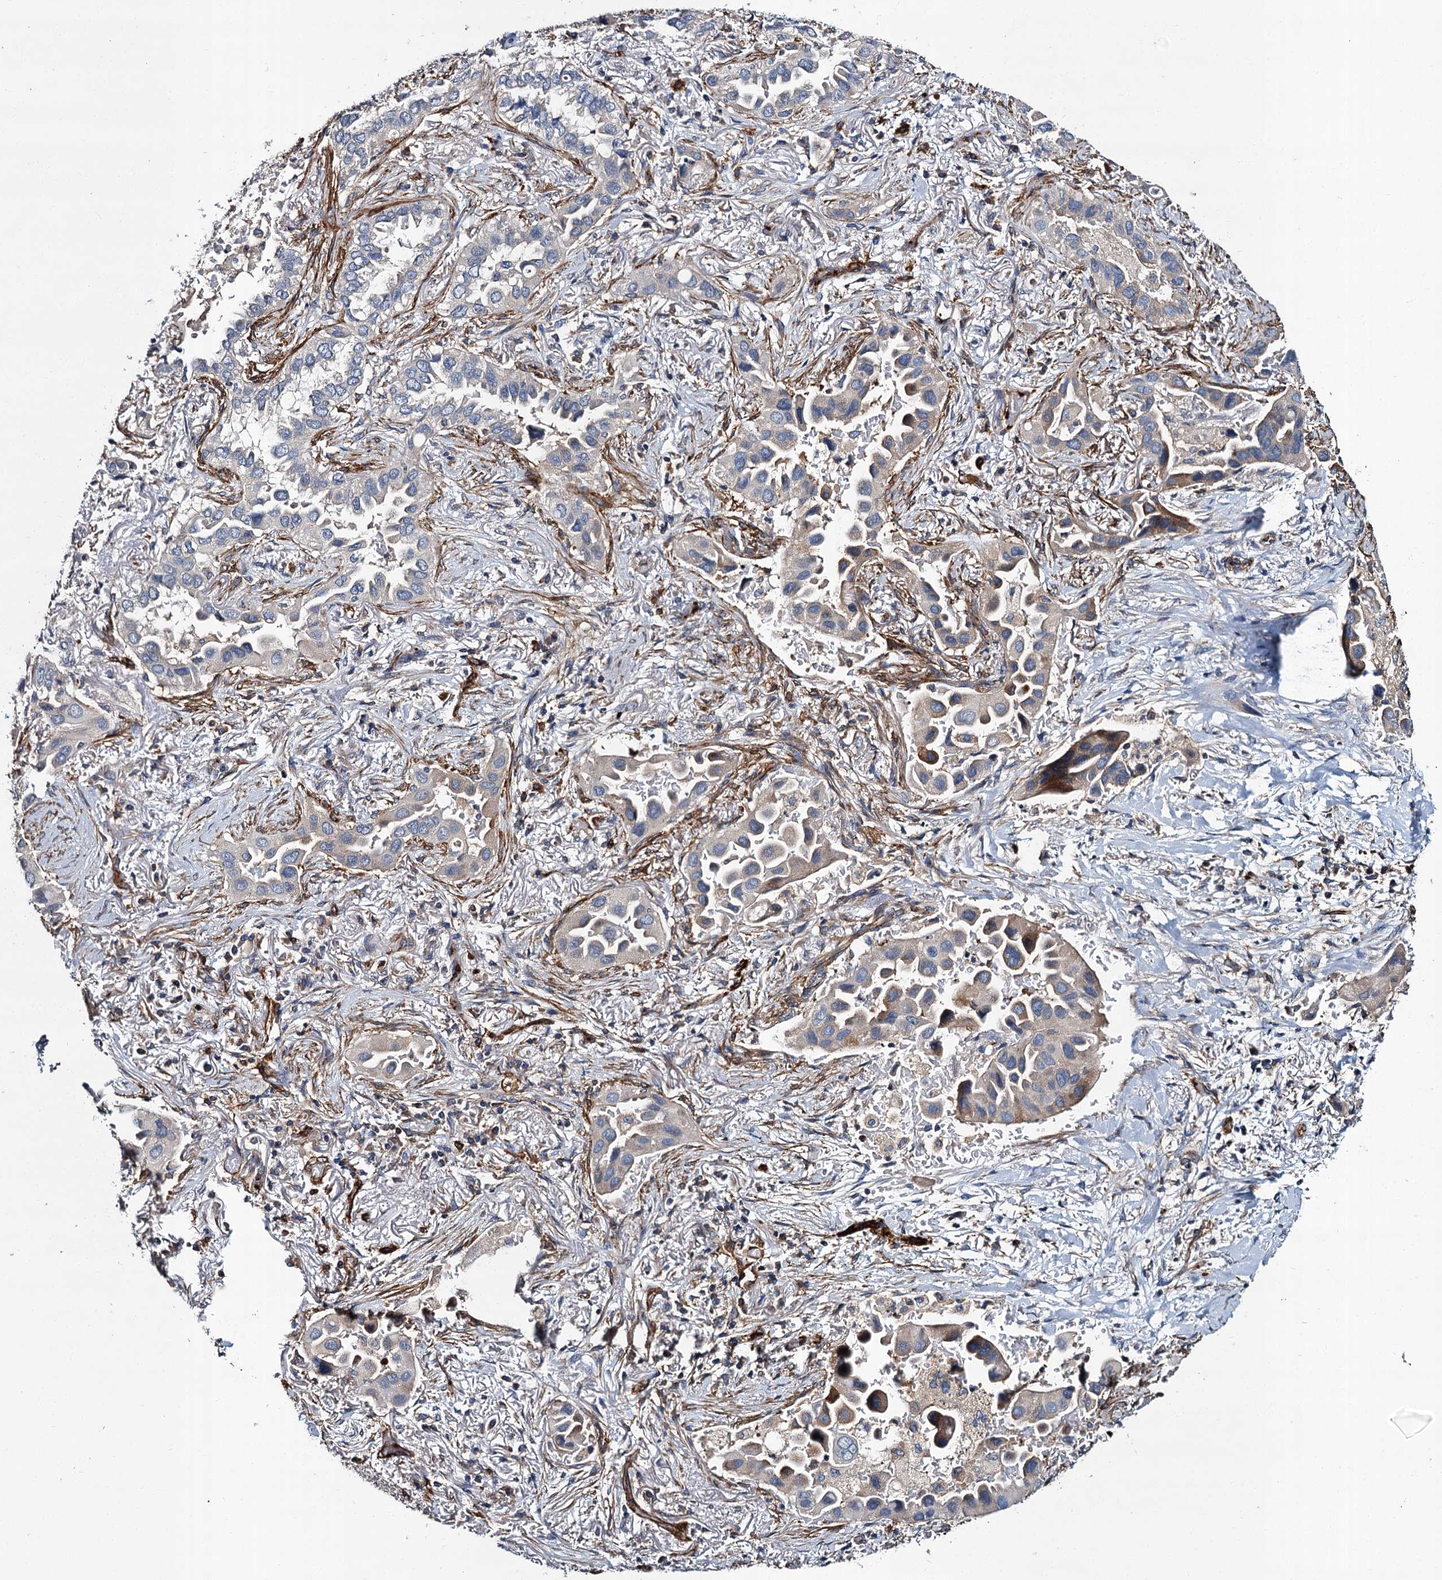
{"staining": {"intensity": "weak", "quantity": "<25%", "location": "cytoplasmic/membranous"}, "tissue": "lung cancer", "cell_type": "Tumor cells", "image_type": "cancer", "snomed": [{"axis": "morphology", "description": "Adenocarcinoma, NOS"}, {"axis": "topography", "description": "Lung"}], "caption": "Tumor cells show no significant protein positivity in lung cancer (adenocarcinoma). (IHC, brightfield microscopy, high magnification).", "gene": "CACNA1C", "patient": {"sex": "female", "age": 76}}